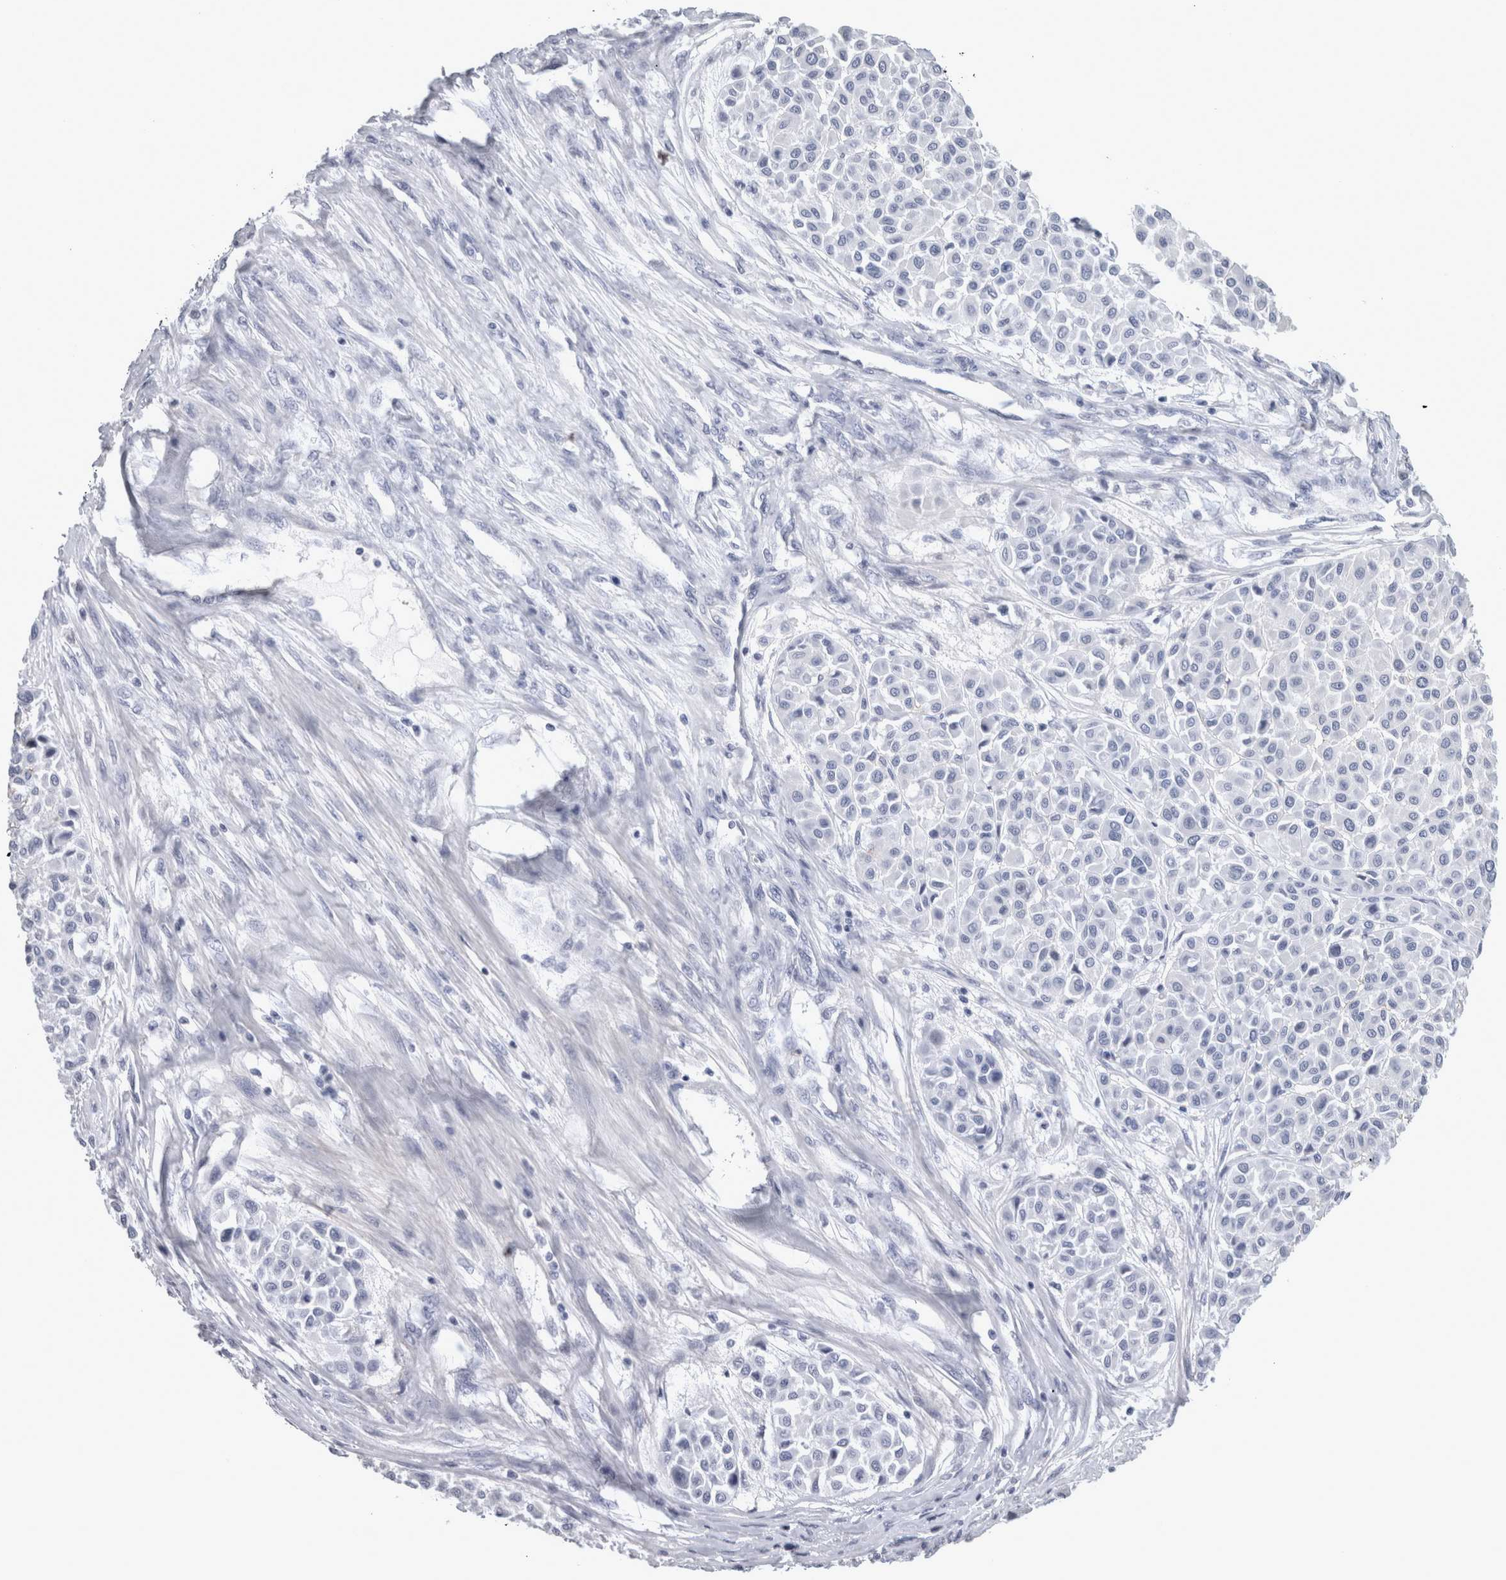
{"staining": {"intensity": "negative", "quantity": "none", "location": "none"}, "tissue": "melanoma", "cell_type": "Tumor cells", "image_type": "cancer", "snomed": [{"axis": "morphology", "description": "Malignant melanoma, Metastatic site"}, {"axis": "topography", "description": "Soft tissue"}], "caption": "A photomicrograph of human melanoma is negative for staining in tumor cells. Nuclei are stained in blue.", "gene": "TCAP", "patient": {"sex": "male", "age": 41}}